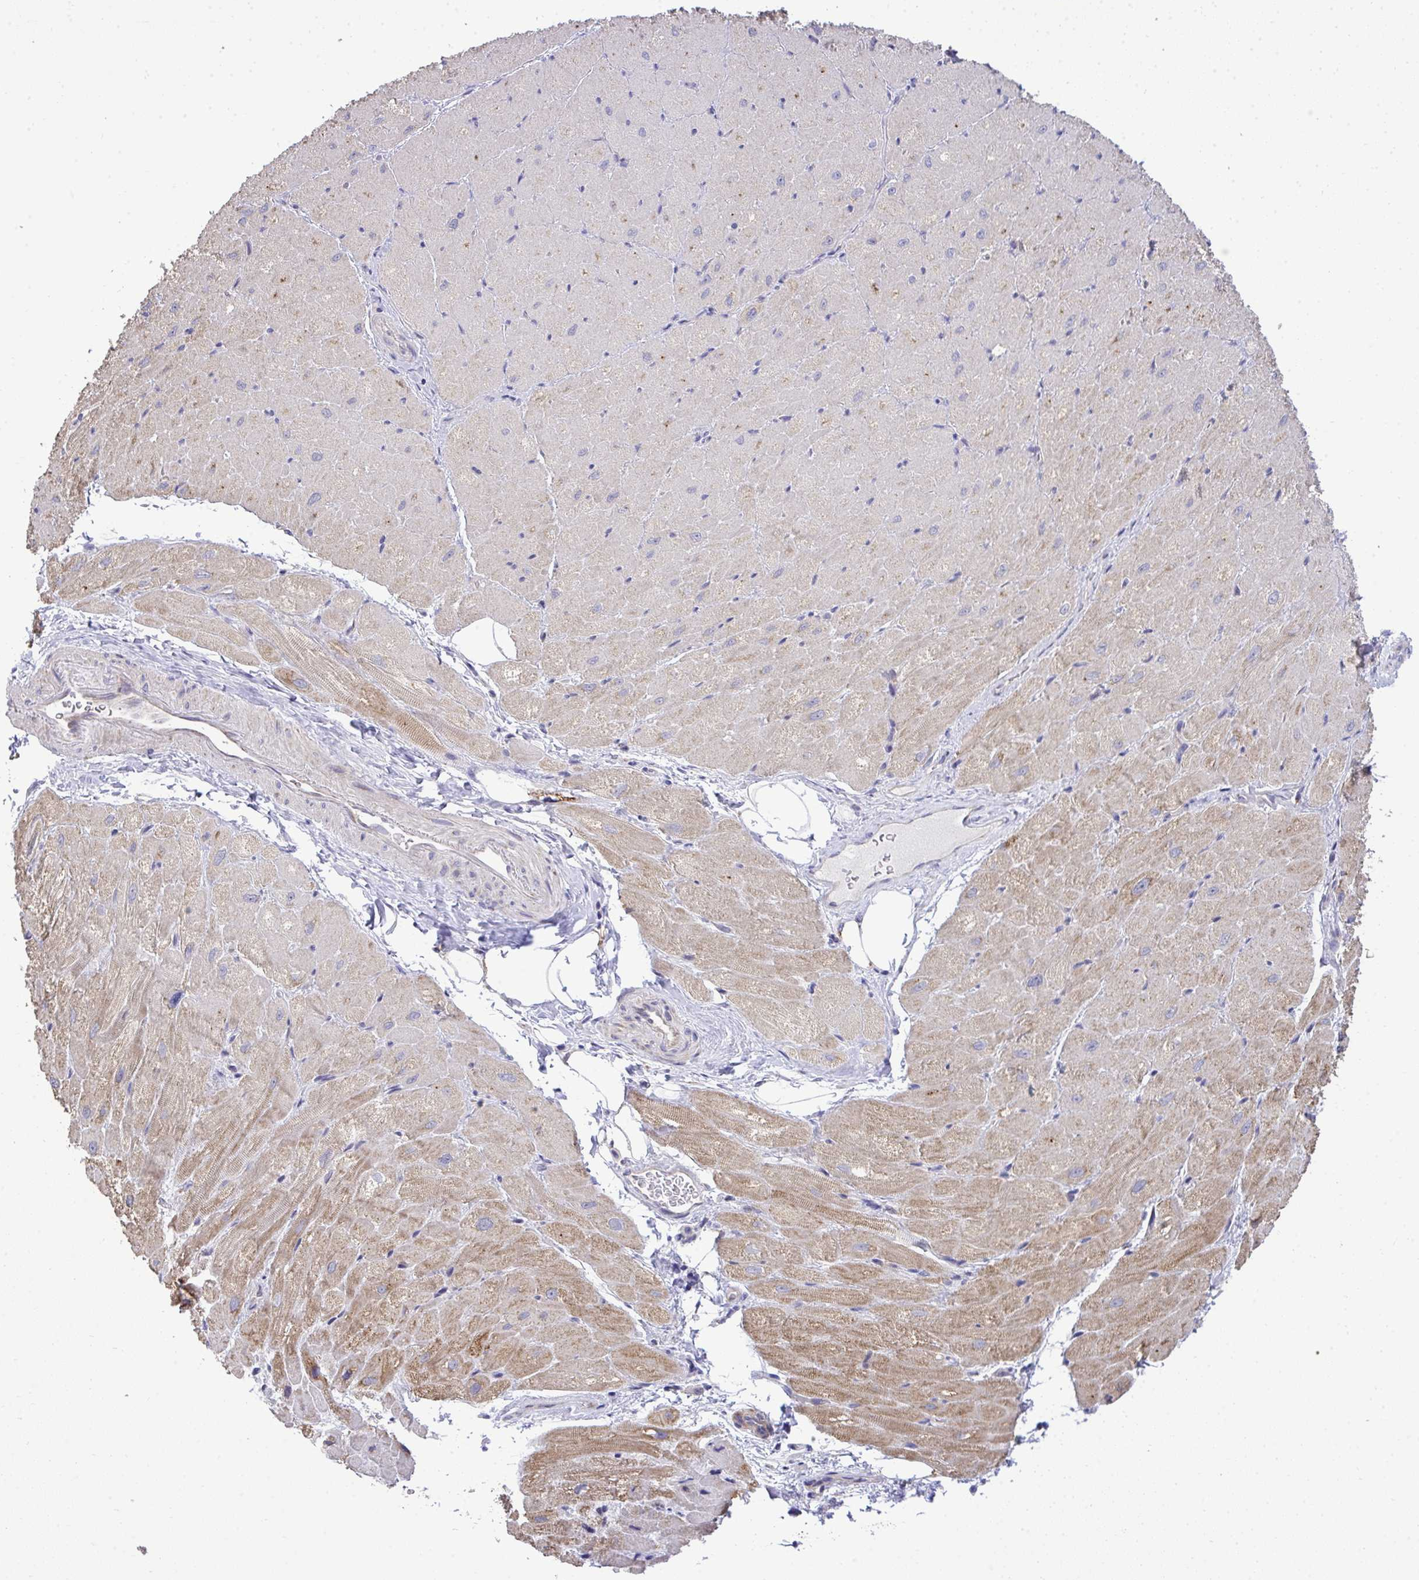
{"staining": {"intensity": "moderate", "quantity": "25%-75%", "location": "cytoplasmic/membranous"}, "tissue": "heart muscle", "cell_type": "Cardiomyocytes", "image_type": "normal", "snomed": [{"axis": "morphology", "description": "Normal tissue, NOS"}, {"axis": "topography", "description": "Heart"}], "caption": "IHC (DAB (3,3'-diaminobenzidine)) staining of unremarkable human heart muscle demonstrates moderate cytoplasmic/membranous protein positivity in about 25%-75% of cardiomyocytes.", "gene": "XAF1", "patient": {"sex": "male", "age": 62}}